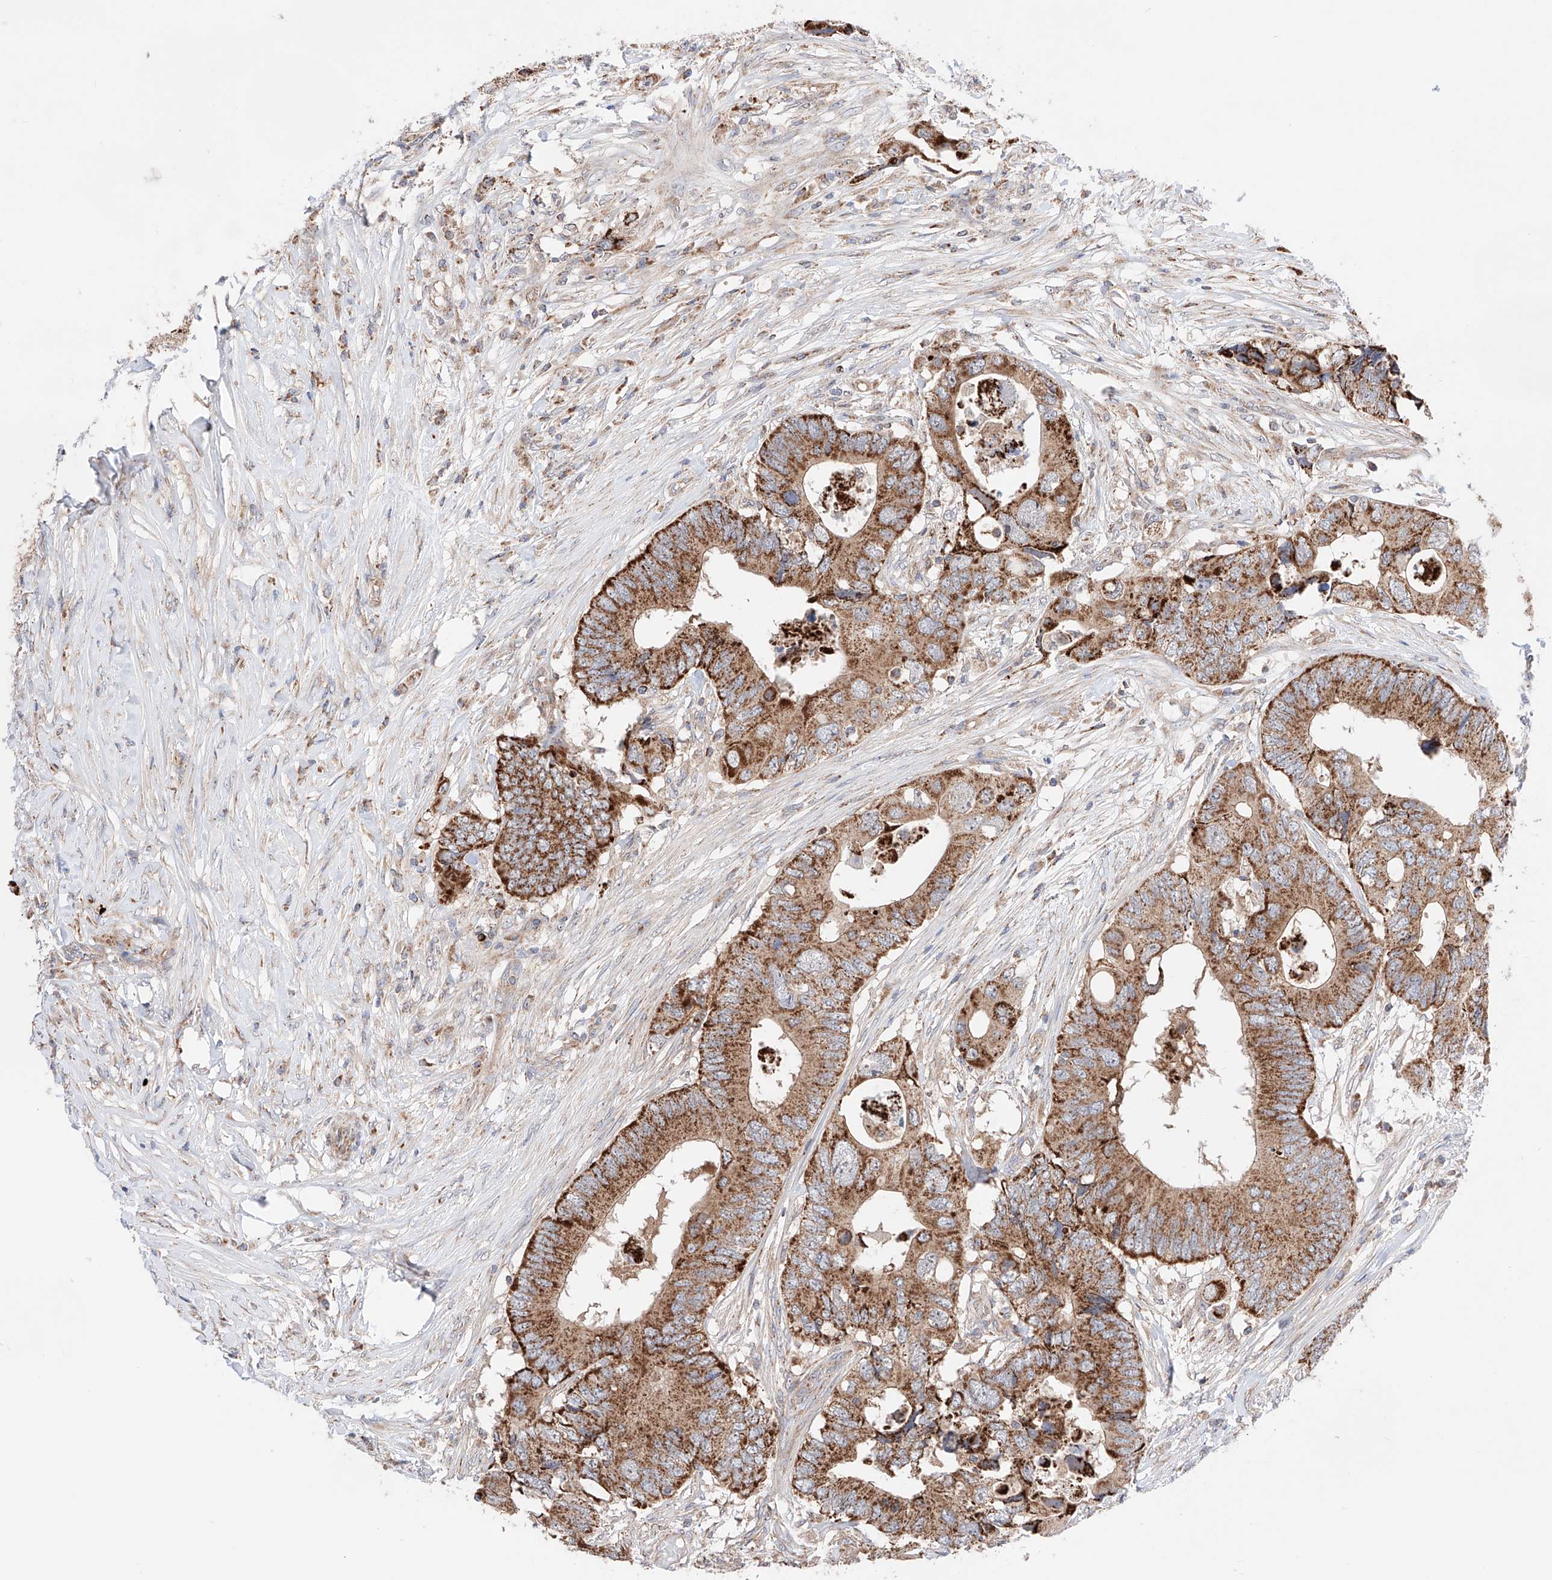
{"staining": {"intensity": "strong", "quantity": ">75%", "location": "cytoplasmic/membranous"}, "tissue": "colorectal cancer", "cell_type": "Tumor cells", "image_type": "cancer", "snomed": [{"axis": "morphology", "description": "Adenocarcinoma, NOS"}, {"axis": "topography", "description": "Colon"}], "caption": "Protein positivity by IHC exhibits strong cytoplasmic/membranous staining in about >75% of tumor cells in adenocarcinoma (colorectal).", "gene": "KTI12", "patient": {"sex": "male", "age": 71}}